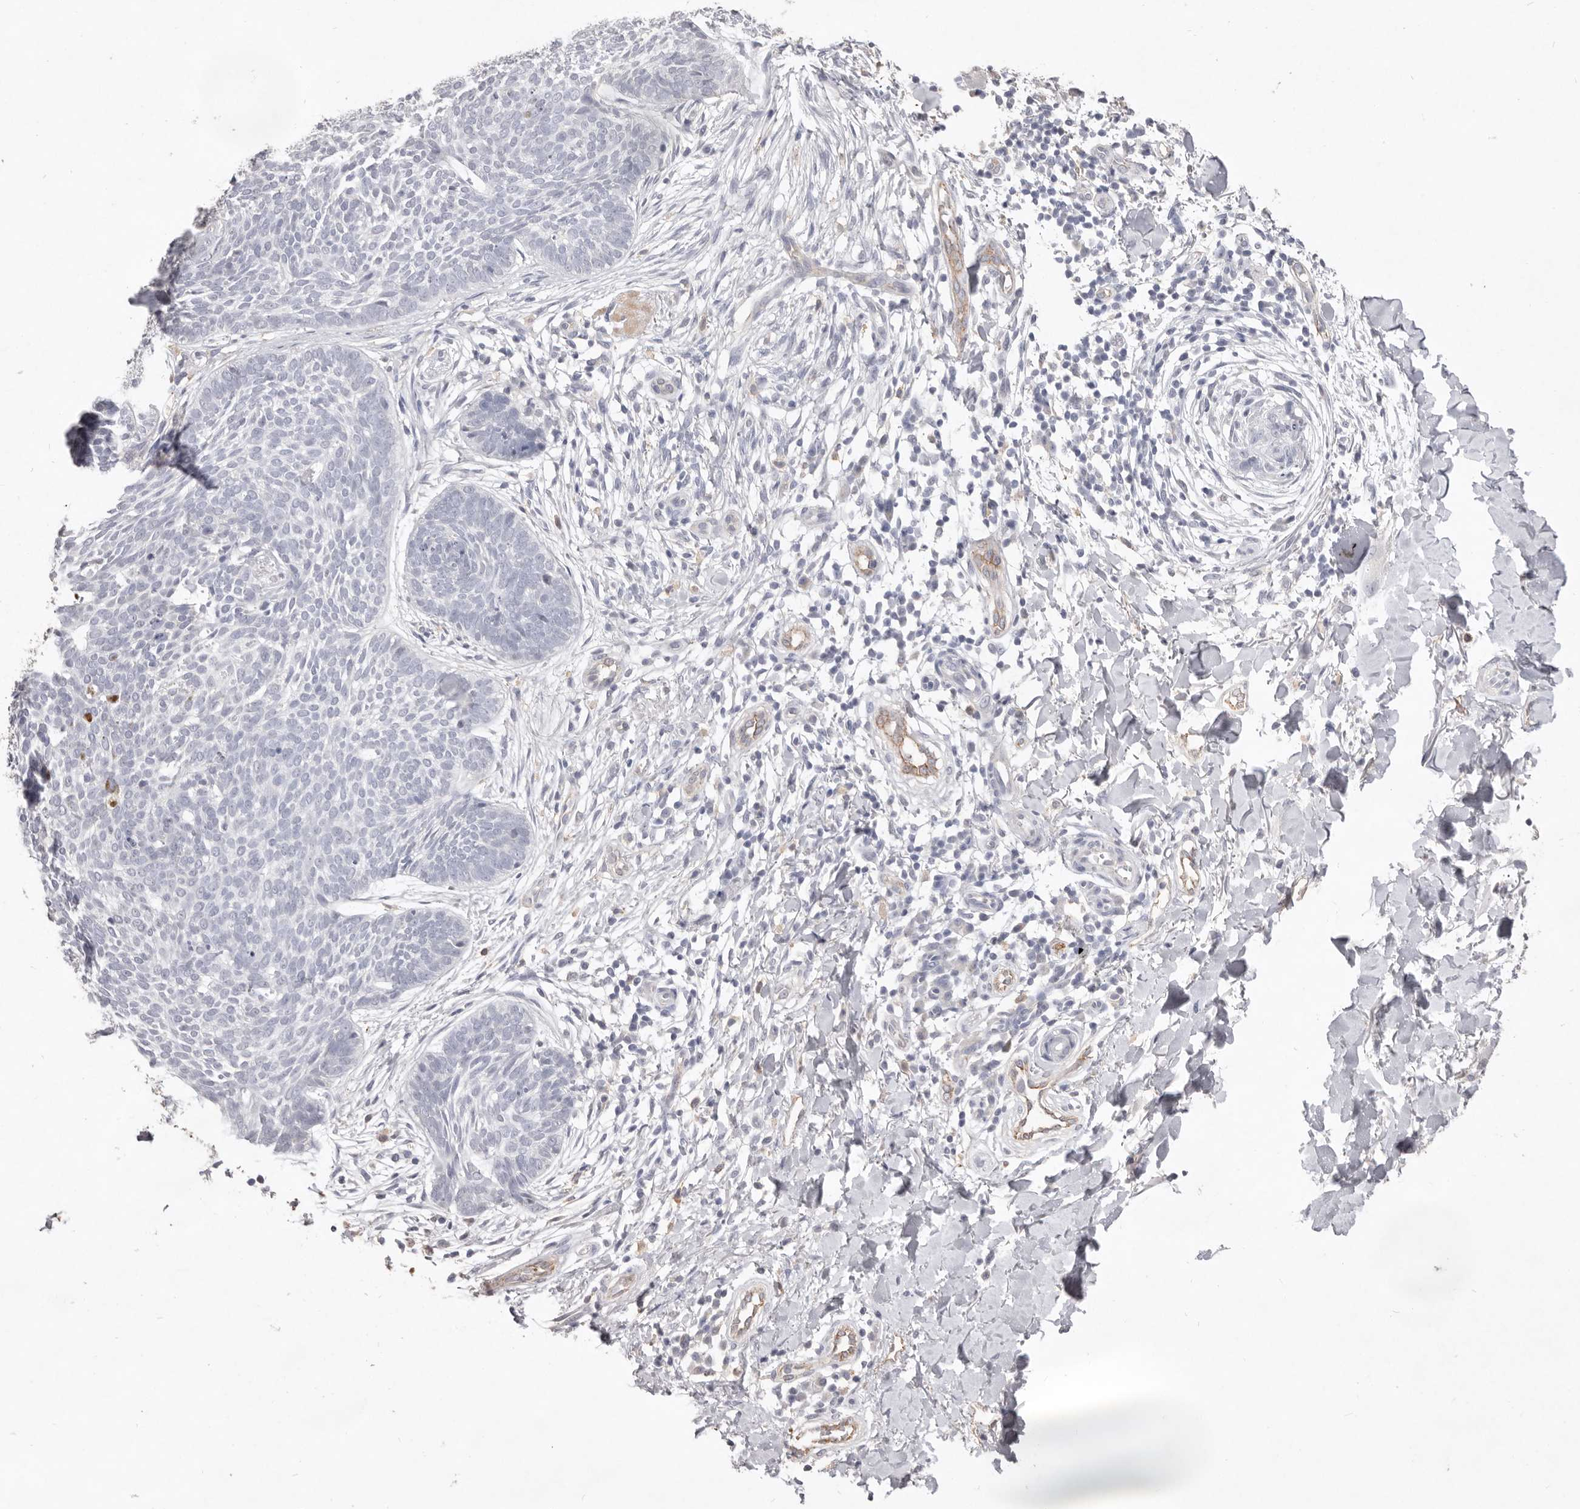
{"staining": {"intensity": "negative", "quantity": "none", "location": "none"}, "tissue": "skin cancer", "cell_type": "Tumor cells", "image_type": "cancer", "snomed": [{"axis": "morphology", "description": "Basal cell carcinoma"}, {"axis": "topography", "description": "Skin"}], "caption": "Basal cell carcinoma (skin) stained for a protein using immunohistochemistry shows no staining tumor cells.", "gene": "ZYG11B", "patient": {"sex": "female", "age": 64}}